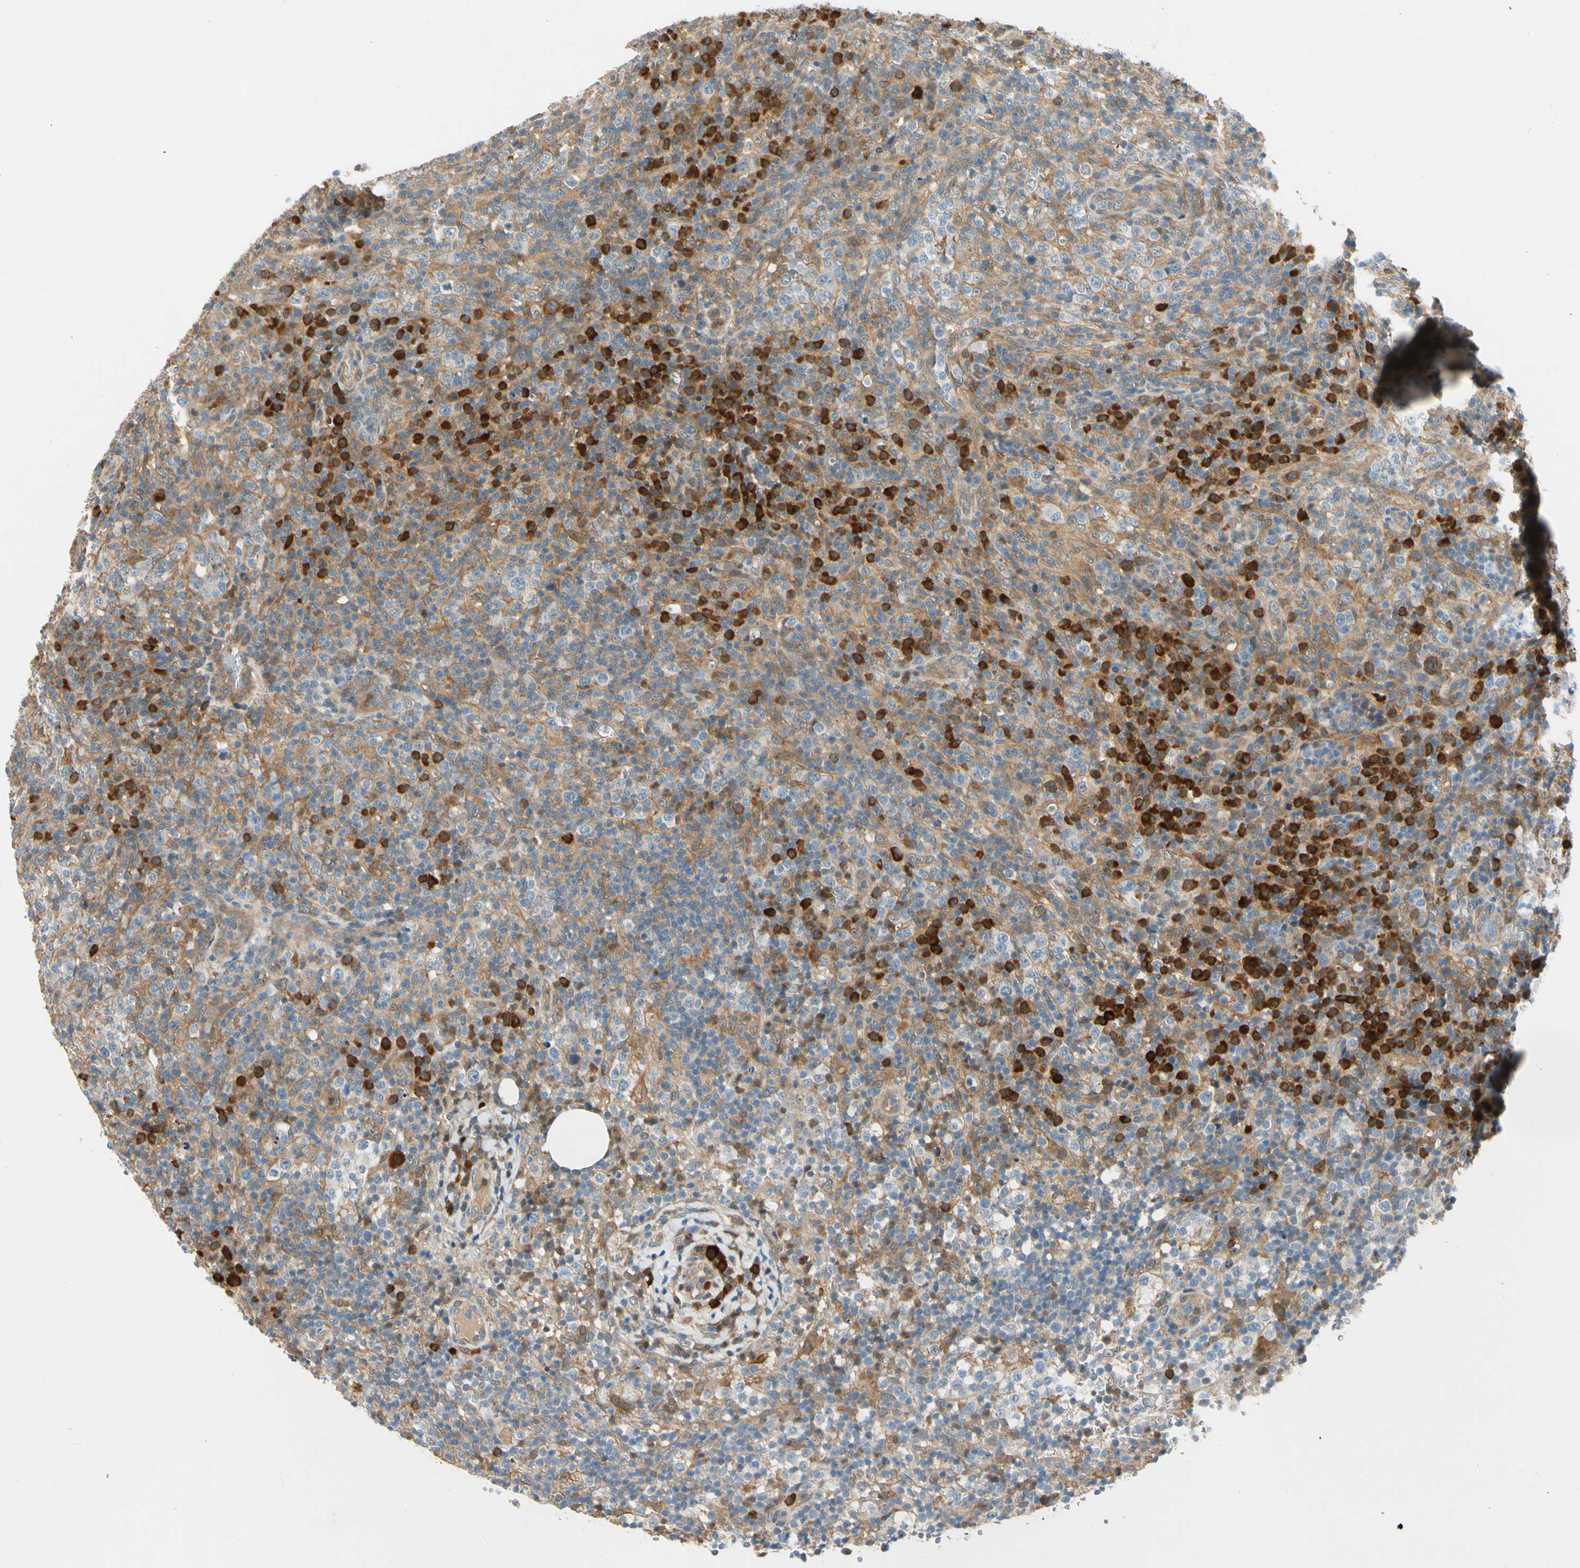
{"staining": {"intensity": "moderate", "quantity": "25%-75%", "location": "cytoplasmic/membranous"}, "tissue": "lymphoma", "cell_type": "Tumor cells", "image_type": "cancer", "snomed": [{"axis": "morphology", "description": "Malignant lymphoma, non-Hodgkin's type, High grade"}, {"axis": "topography", "description": "Lymph node"}], "caption": "An image showing moderate cytoplasmic/membranous positivity in about 25%-75% of tumor cells in high-grade malignant lymphoma, non-Hodgkin's type, as visualized by brown immunohistochemical staining.", "gene": "WIPI1", "patient": {"sex": "female", "age": 76}}